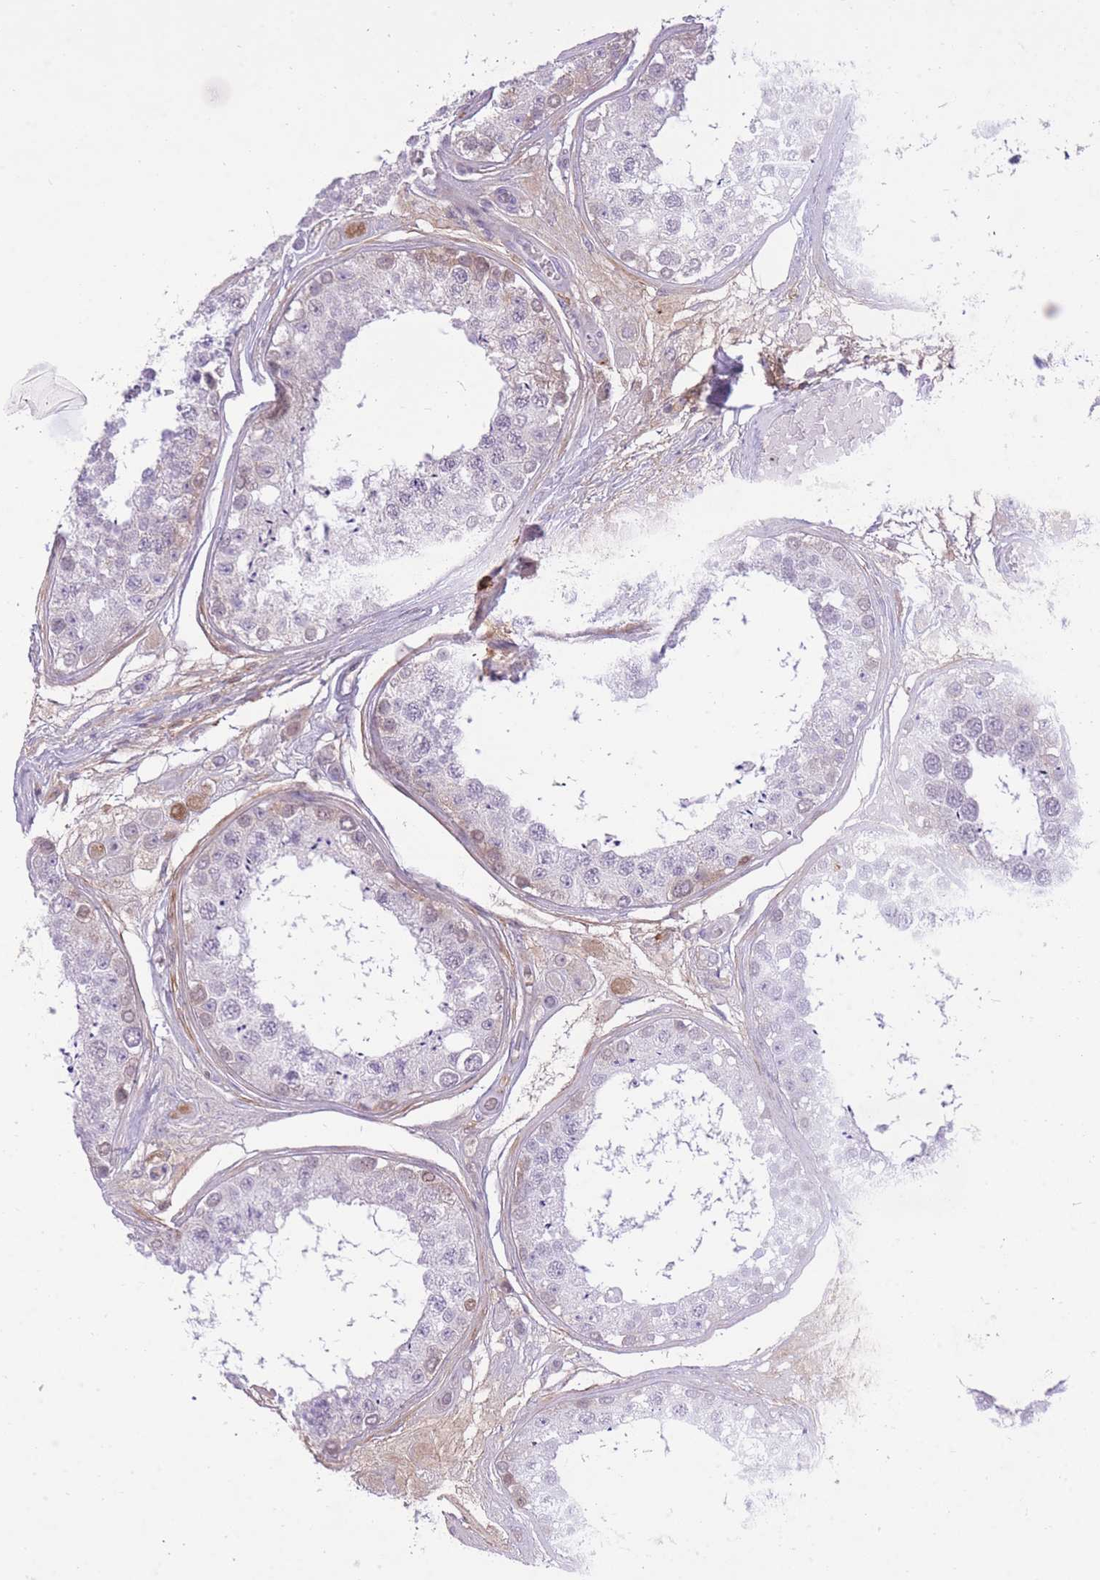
{"staining": {"intensity": "moderate", "quantity": "<25%", "location": "cytoplasmic/membranous"}, "tissue": "testis", "cell_type": "Cells in seminiferous ducts", "image_type": "normal", "snomed": [{"axis": "morphology", "description": "Normal tissue, NOS"}, {"axis": "topography", "description": "Testis"}], "caption": "This photomicrograph displays normal testis stained with immunohistochemistry (IHC) to label a protein in brown. The cytoplasmic/membranous of cells in seminiferous ducts show moderate positivity for the protein. Nuclei are counter-stained blue.", "gene": "MEIS3", "patient": {"sex": "male", "age": 25}}